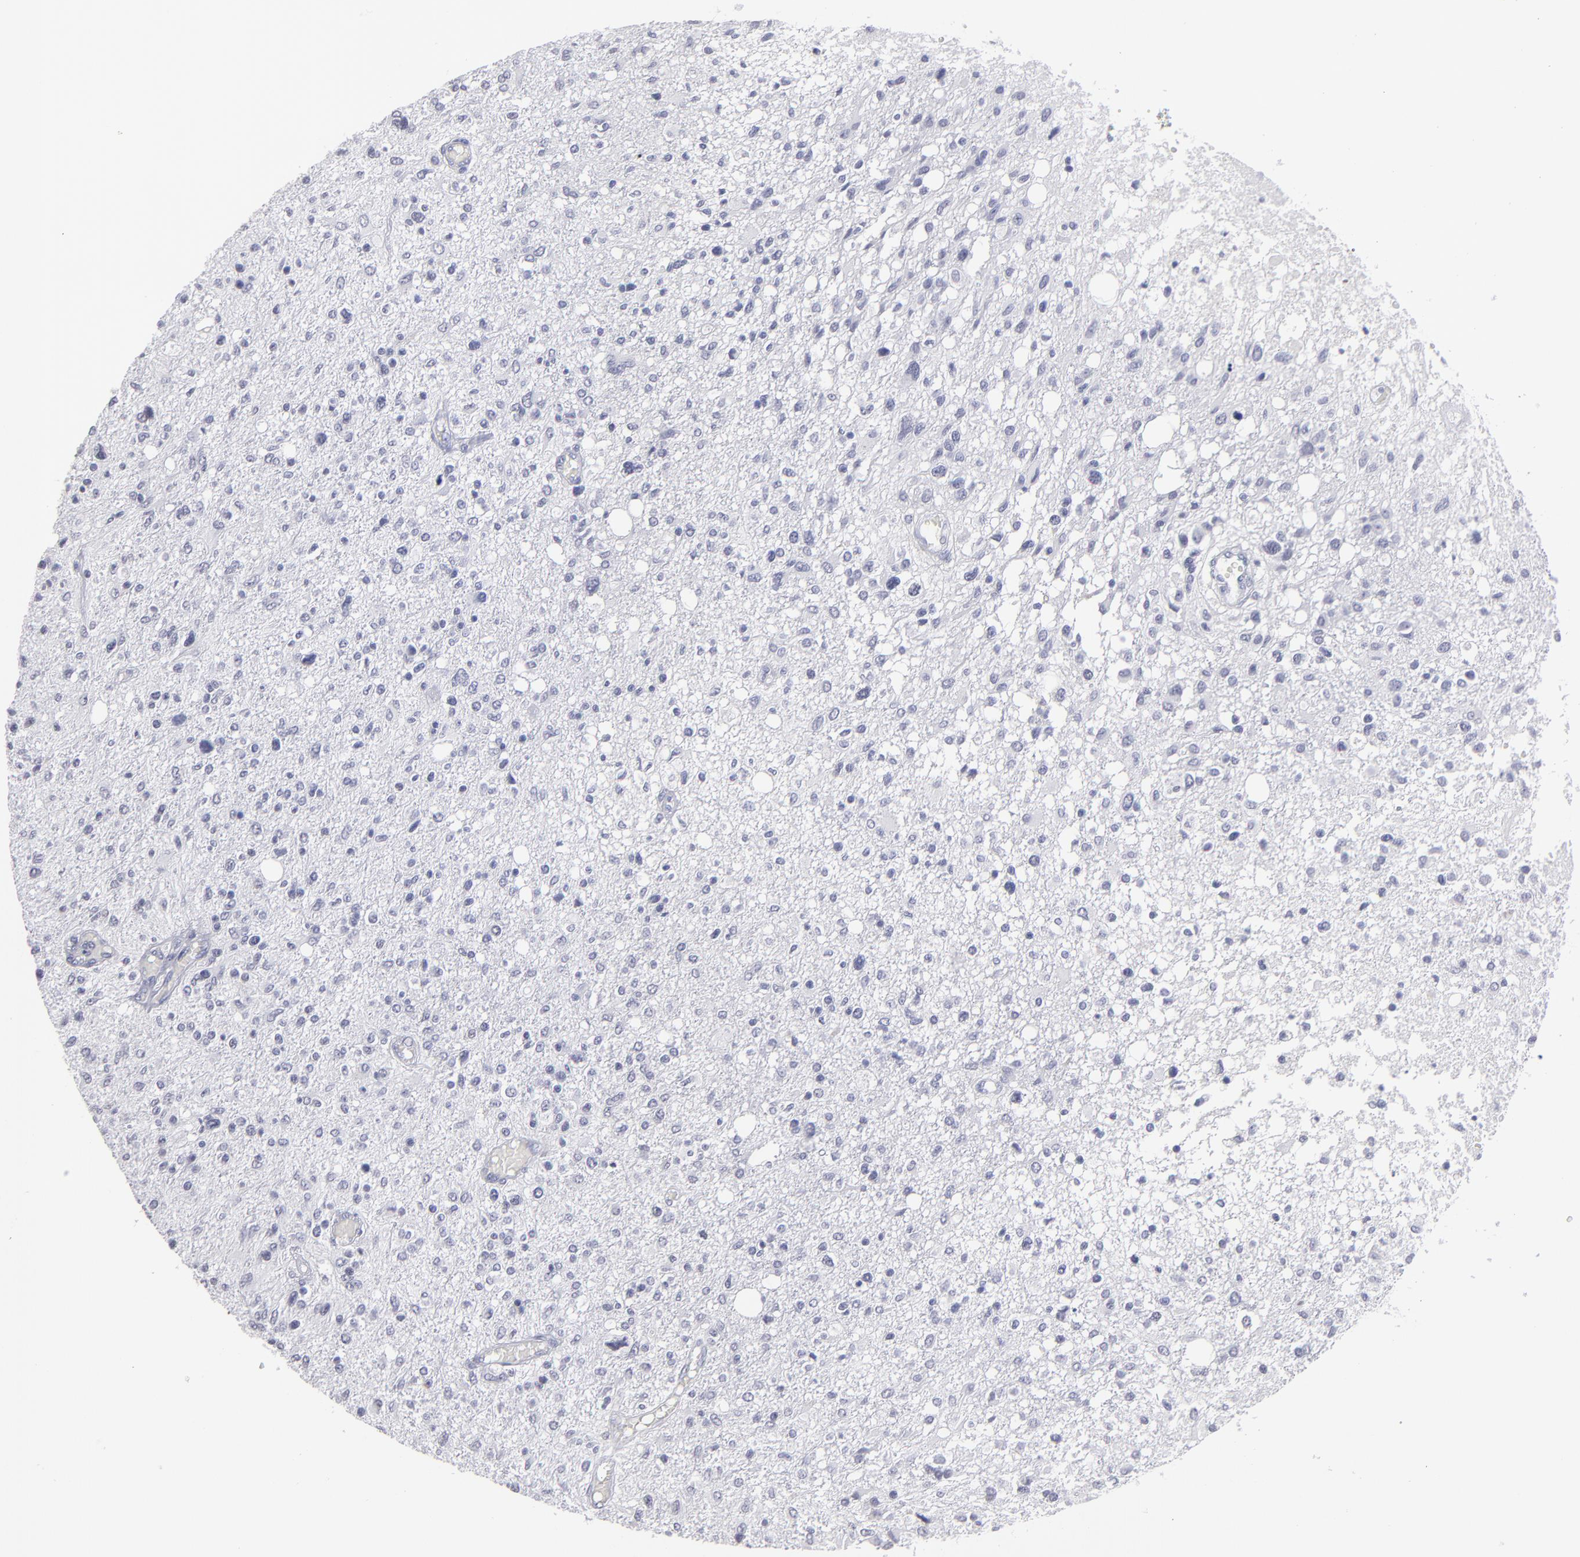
{"staining": {"intensity": "negative", "quantity": "none", "location": "none"}, "tissue": "glioma", "cell_type": "Tumor cells", "image_type": "cancer", "snomed": [{"axis": "morphology", "description": "Glioma, malignant, High grade"}, {"axis": "topography", "description": "Cerebral cortex"}], "caption": "This is an IHC histopathology image of glioma. There is no expression in tumor cells.", "gene": "ALDOB", "patient": {"sex": "male", "age": 76}}